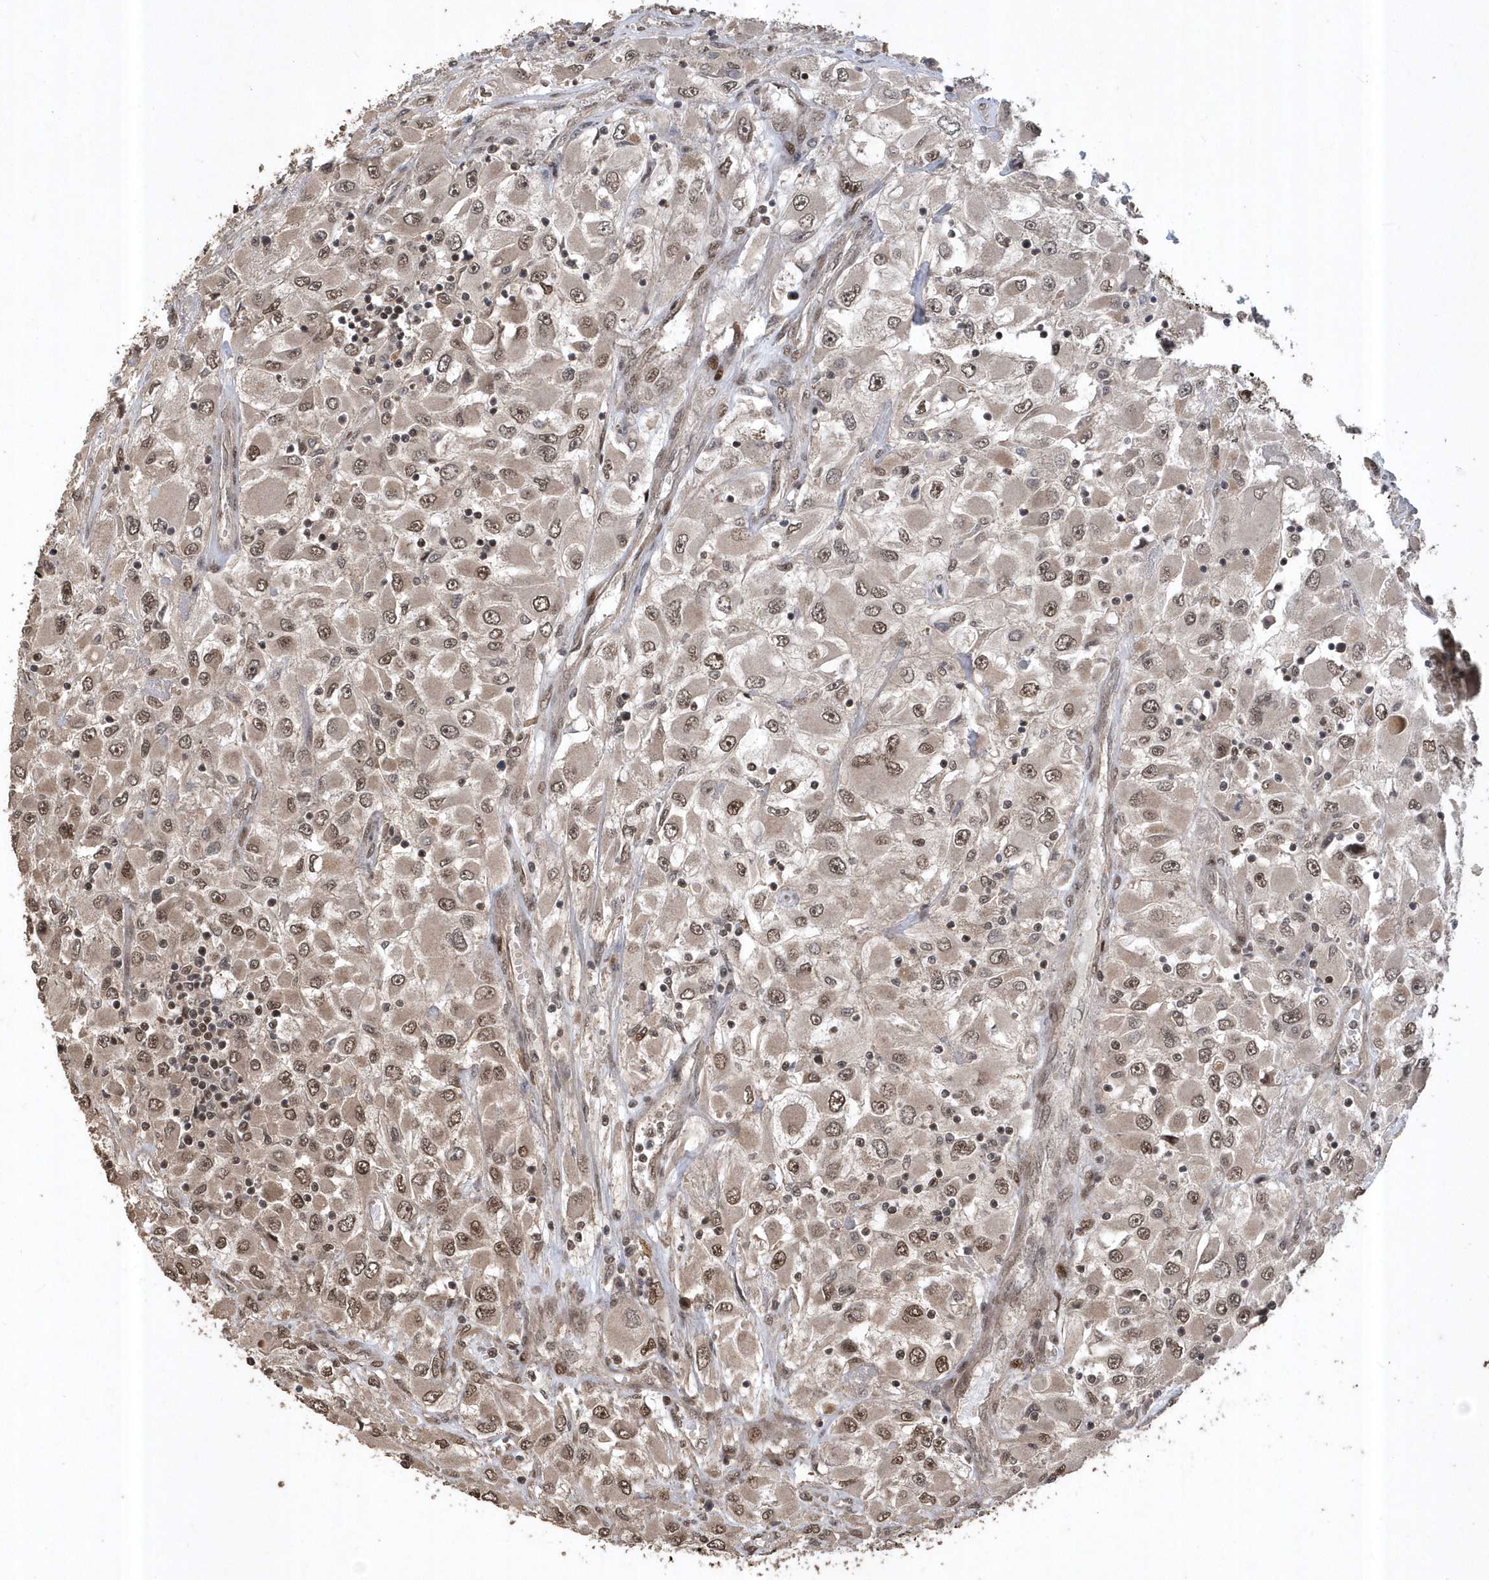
{"staining": {"intensity": "moderate", "quantity": ">75%", "location": "nuclear"}, "tissue": "renal cancer", "cell_type": "Tumor cells", "image_type": "cancer", "snomed": [{"axis": "morphology", "description": "Adenocarcinoma, NOS"}, {"axis": "topography", "description": "Kidney"}], "caption": "Tumor cells exhibit medium levels of moderate nuclear expression in about >75% of cells in adenocarcinoma (renal).", "gene": "INTS12", "patient": {"sex": "female", "age": 52}}